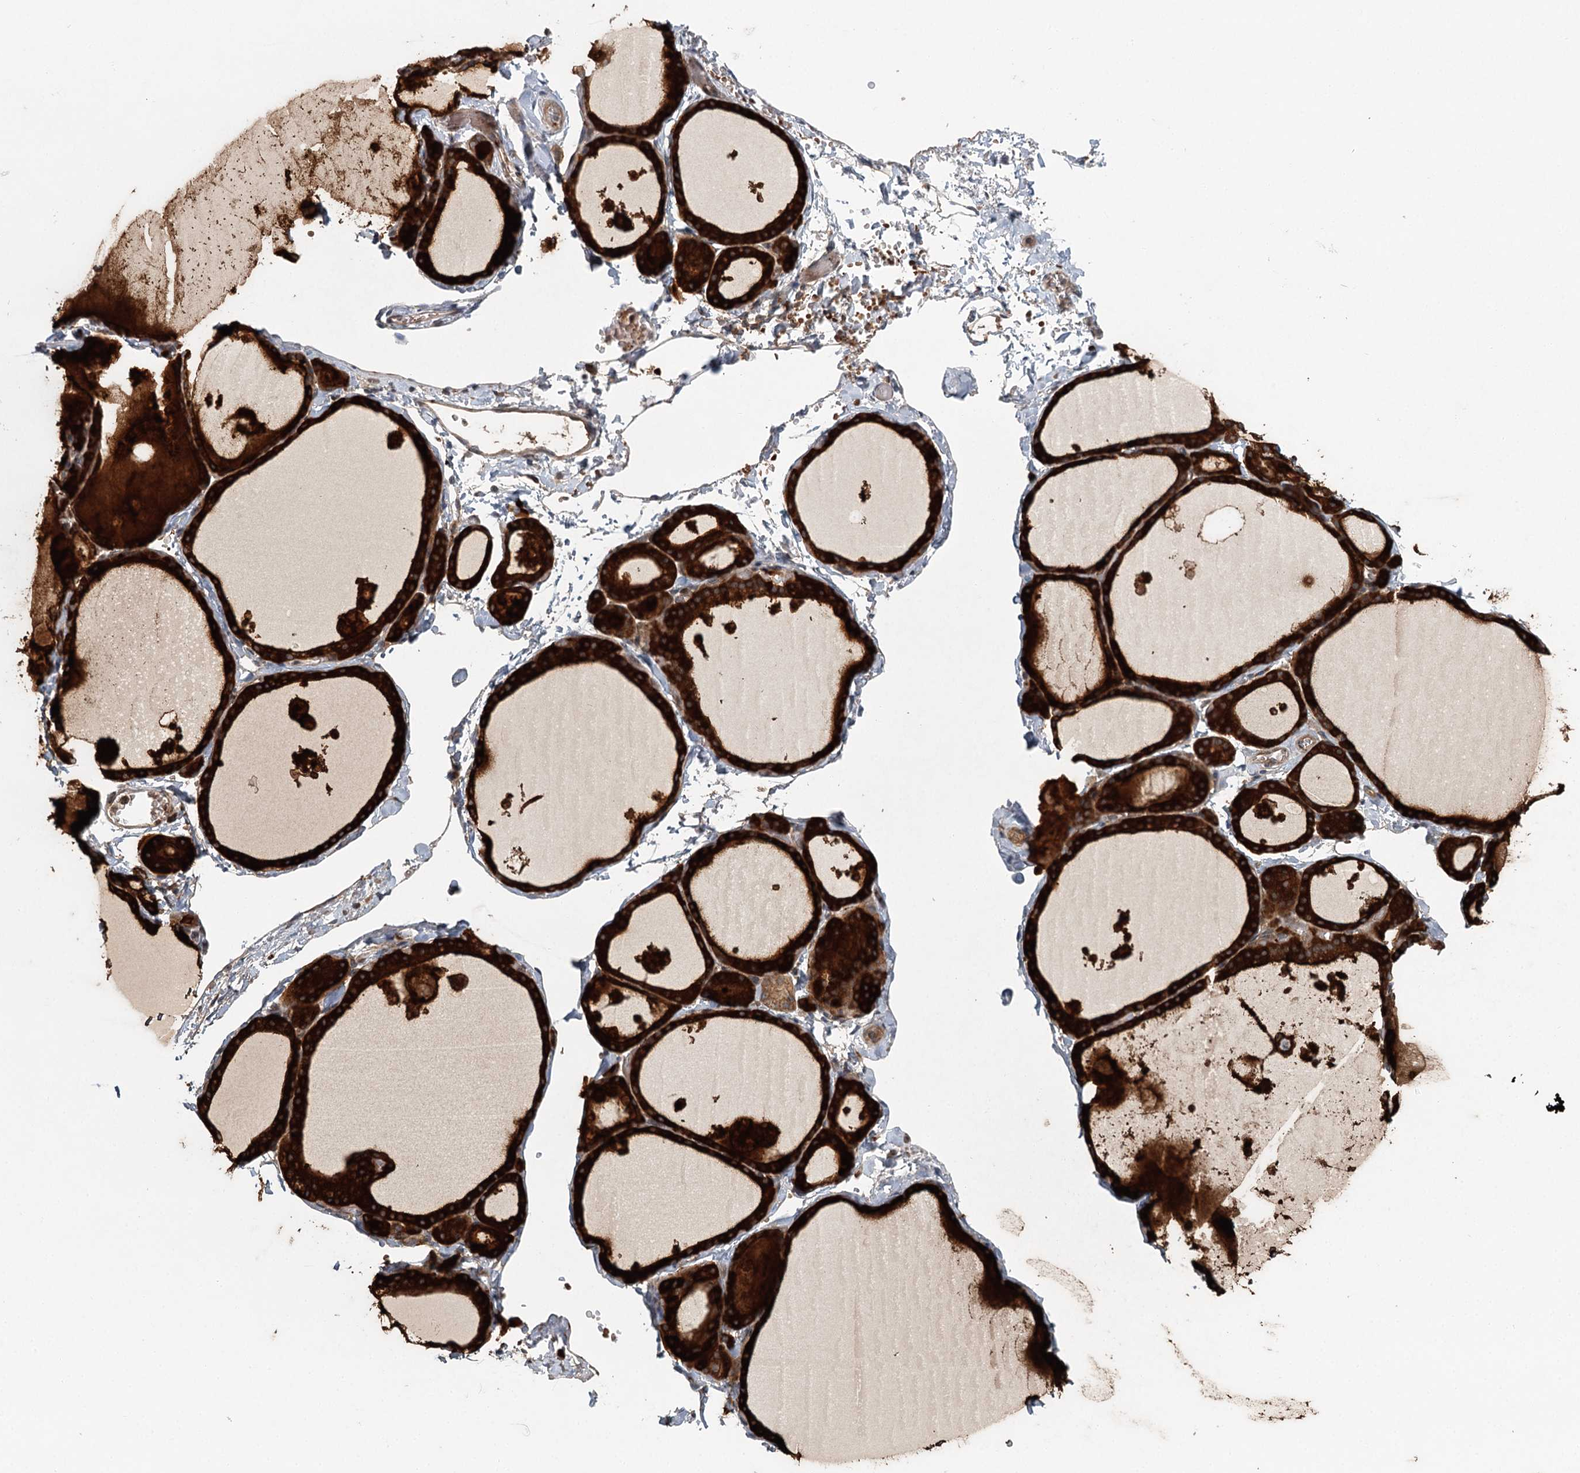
{"staining": {"intensity": "strong", "quantity": ">75%", "location": "cytoplasmic/membranous"}, "tissue": "thyroid gland", "cell_type": "Glandular cells", "image_type": "normal", "snomed": [{"axis": "morphology", "description": "Normal tissue, NOS"}, {"axis": "topography", "description": "Thyroid gland"}], "caption": "Strong cytoplasmic/membranous positivity is appreciated in approximately >75% of glandular cells in normal thyroid gland. (IHC, brightfield microscopy, high magnification).", "gene": "ENSG00000273217", "patient": {"sex": "male", "age": 56}}